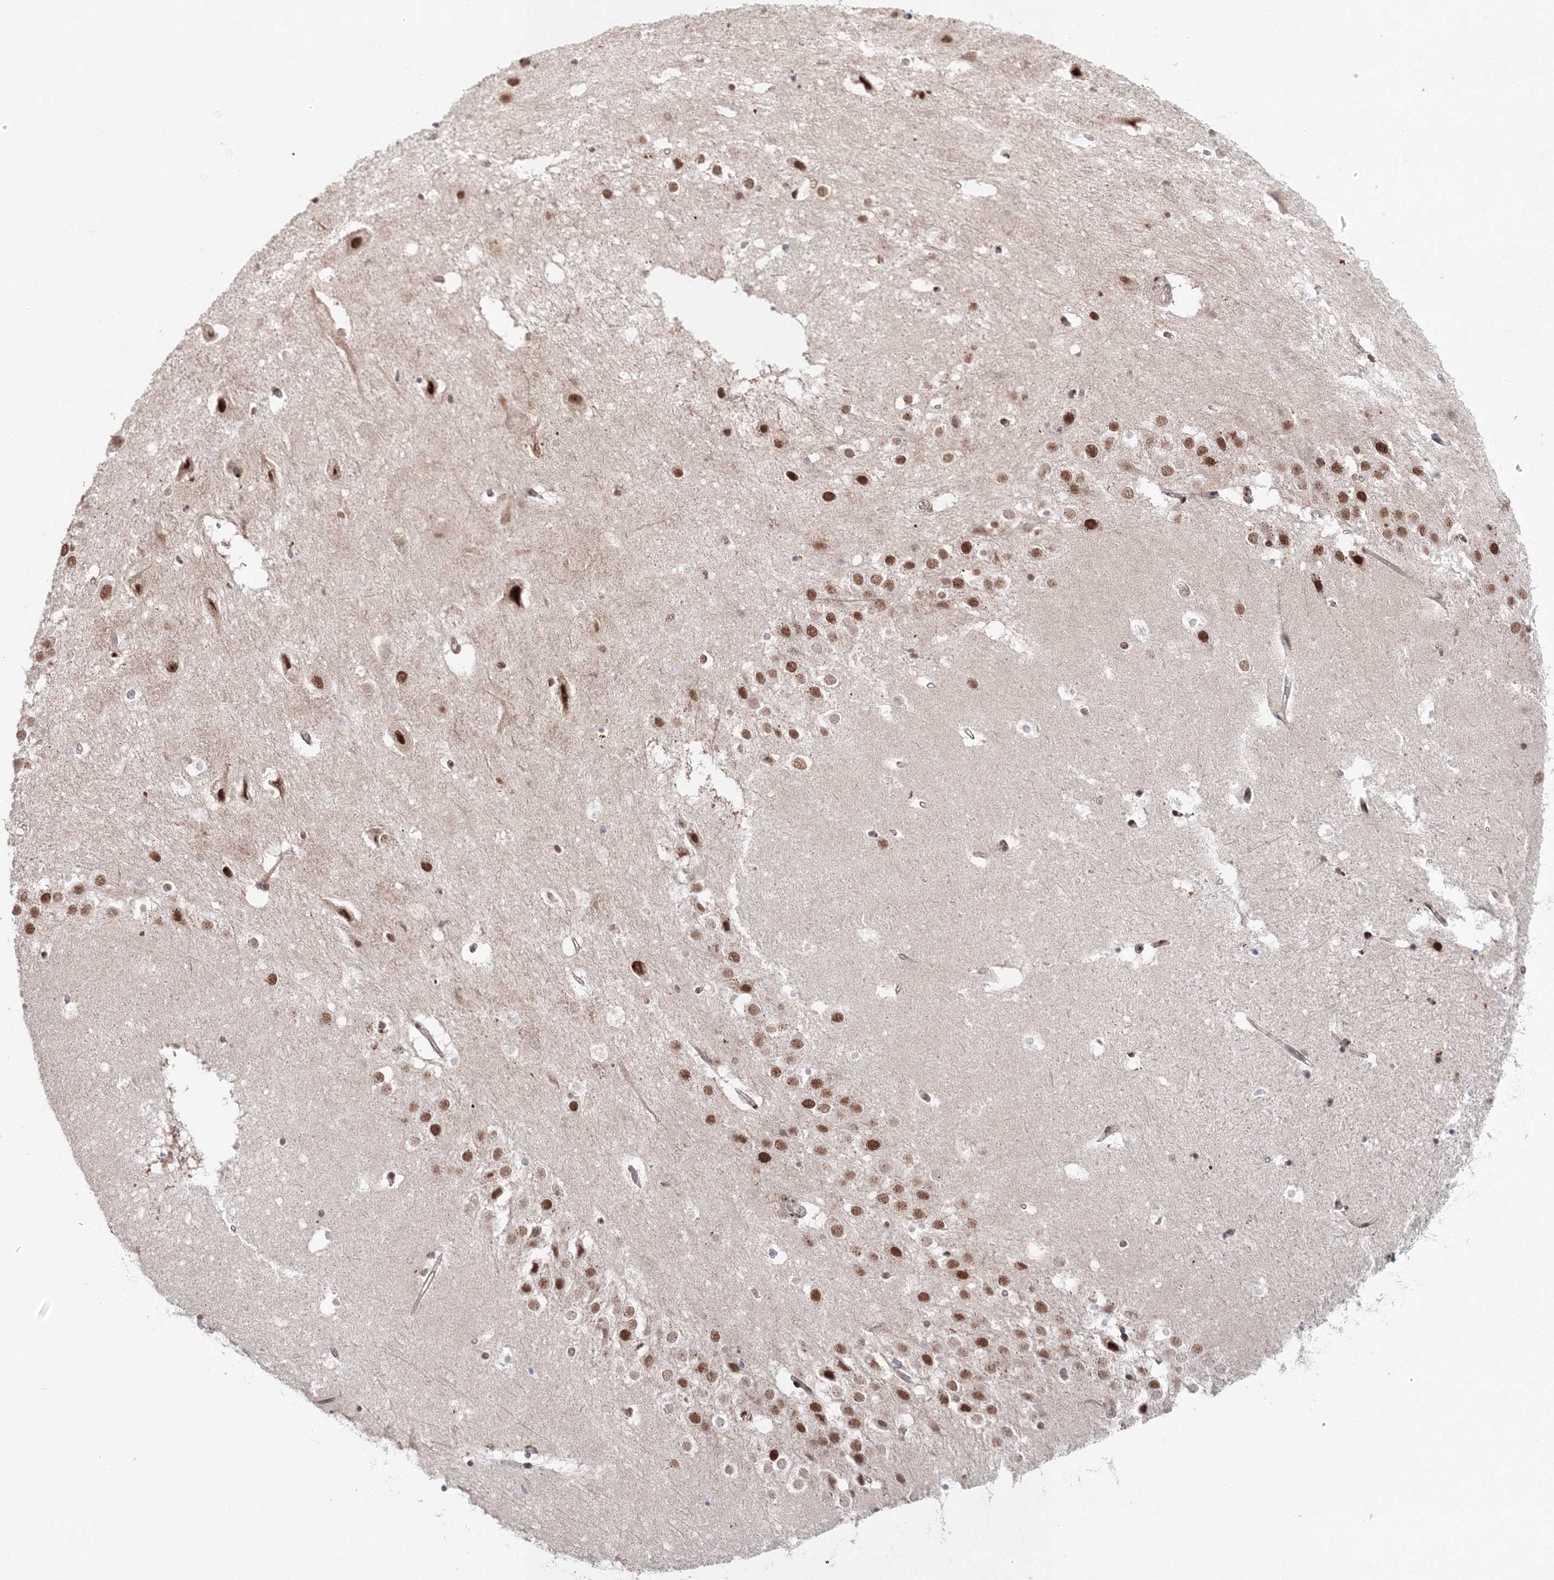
{"staining": {"intensity": "moderate", "quantity": "<25%", "location": "nuclear"}, "tissue": "hippocampus", "cell_type": "Glial cells", "image_type": "normal", "snomed": [{"axis": "morphology", "description": "Normal tissue, NOS"}, {"axis": "topography", "description": "Hippocampus"}], "caption": "Brown immunohistochemical staining in normal hippocampus exhibits moderate nuclear expression in about <25% of glial cells. The staining was performed using DAB to visualize the protein expression in brown, while the nuclei were stained in blue with hematoxylin (Magnification: 20x).", "gene": "NOA1", "patient": {"sex": "female", "age": 52}}